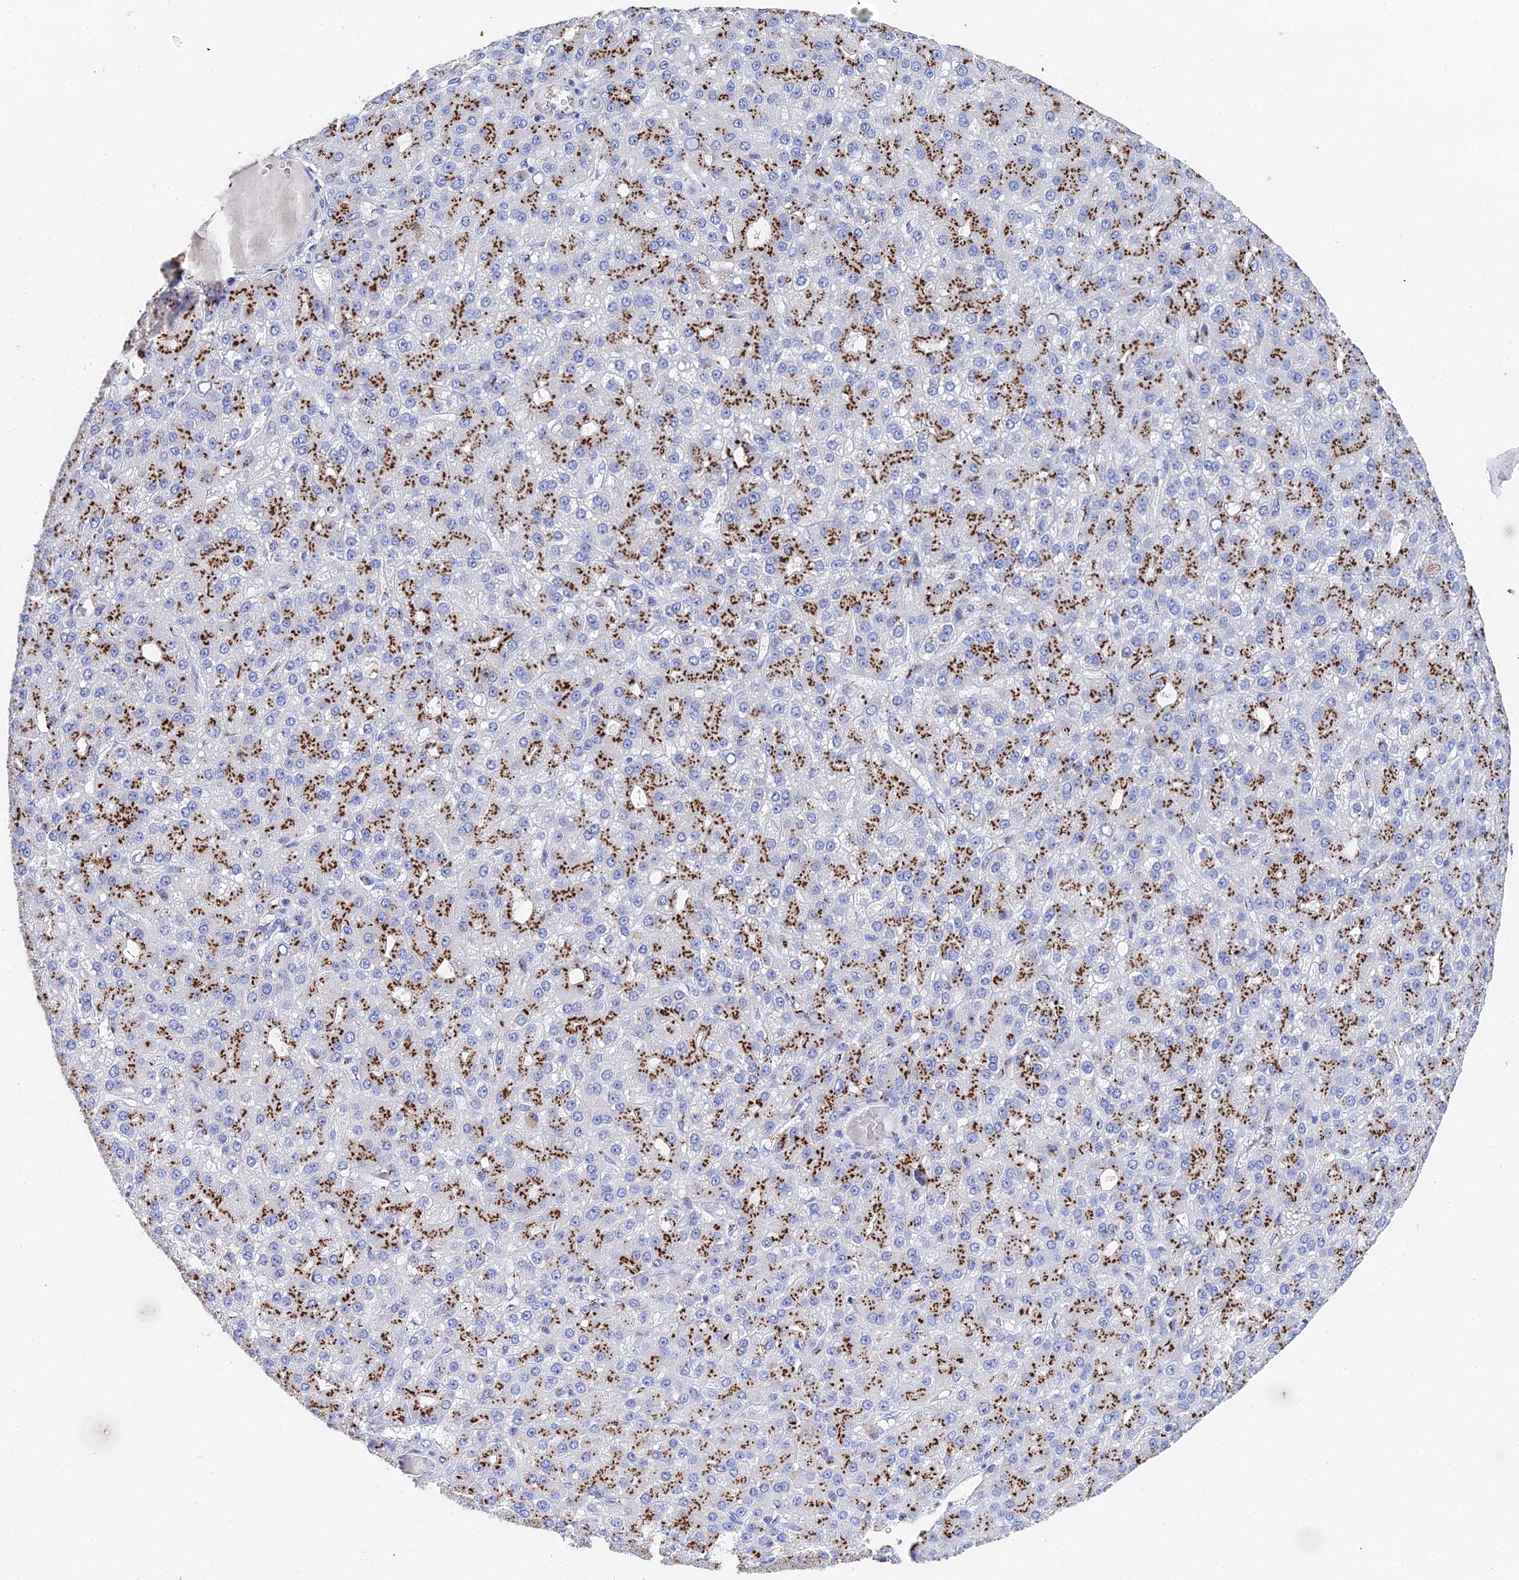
{"staining": {"intensity": "strong", "quantity": "25%-75%", "location": "cytoplasmic/membranous"}, "tissue": "liver cancer", "cell_type": "Tumor cells", "image_type": "cancer", "snomed": [{"axis": "morphology", "description": "Carcinoma, Hepatocellular, NOS"}, {"axis": "topography", "description": "Liver"}], "caption": "This micrograph shows immunohistochemistry staining of liver cancer (hepatocellular carcinoma), with high strong cytoplasmic/membranous expression in about 25%-75% of tumor cells.", "gene": "ENSG00000268674", "patient": {"sex": "male", "age": 67}}